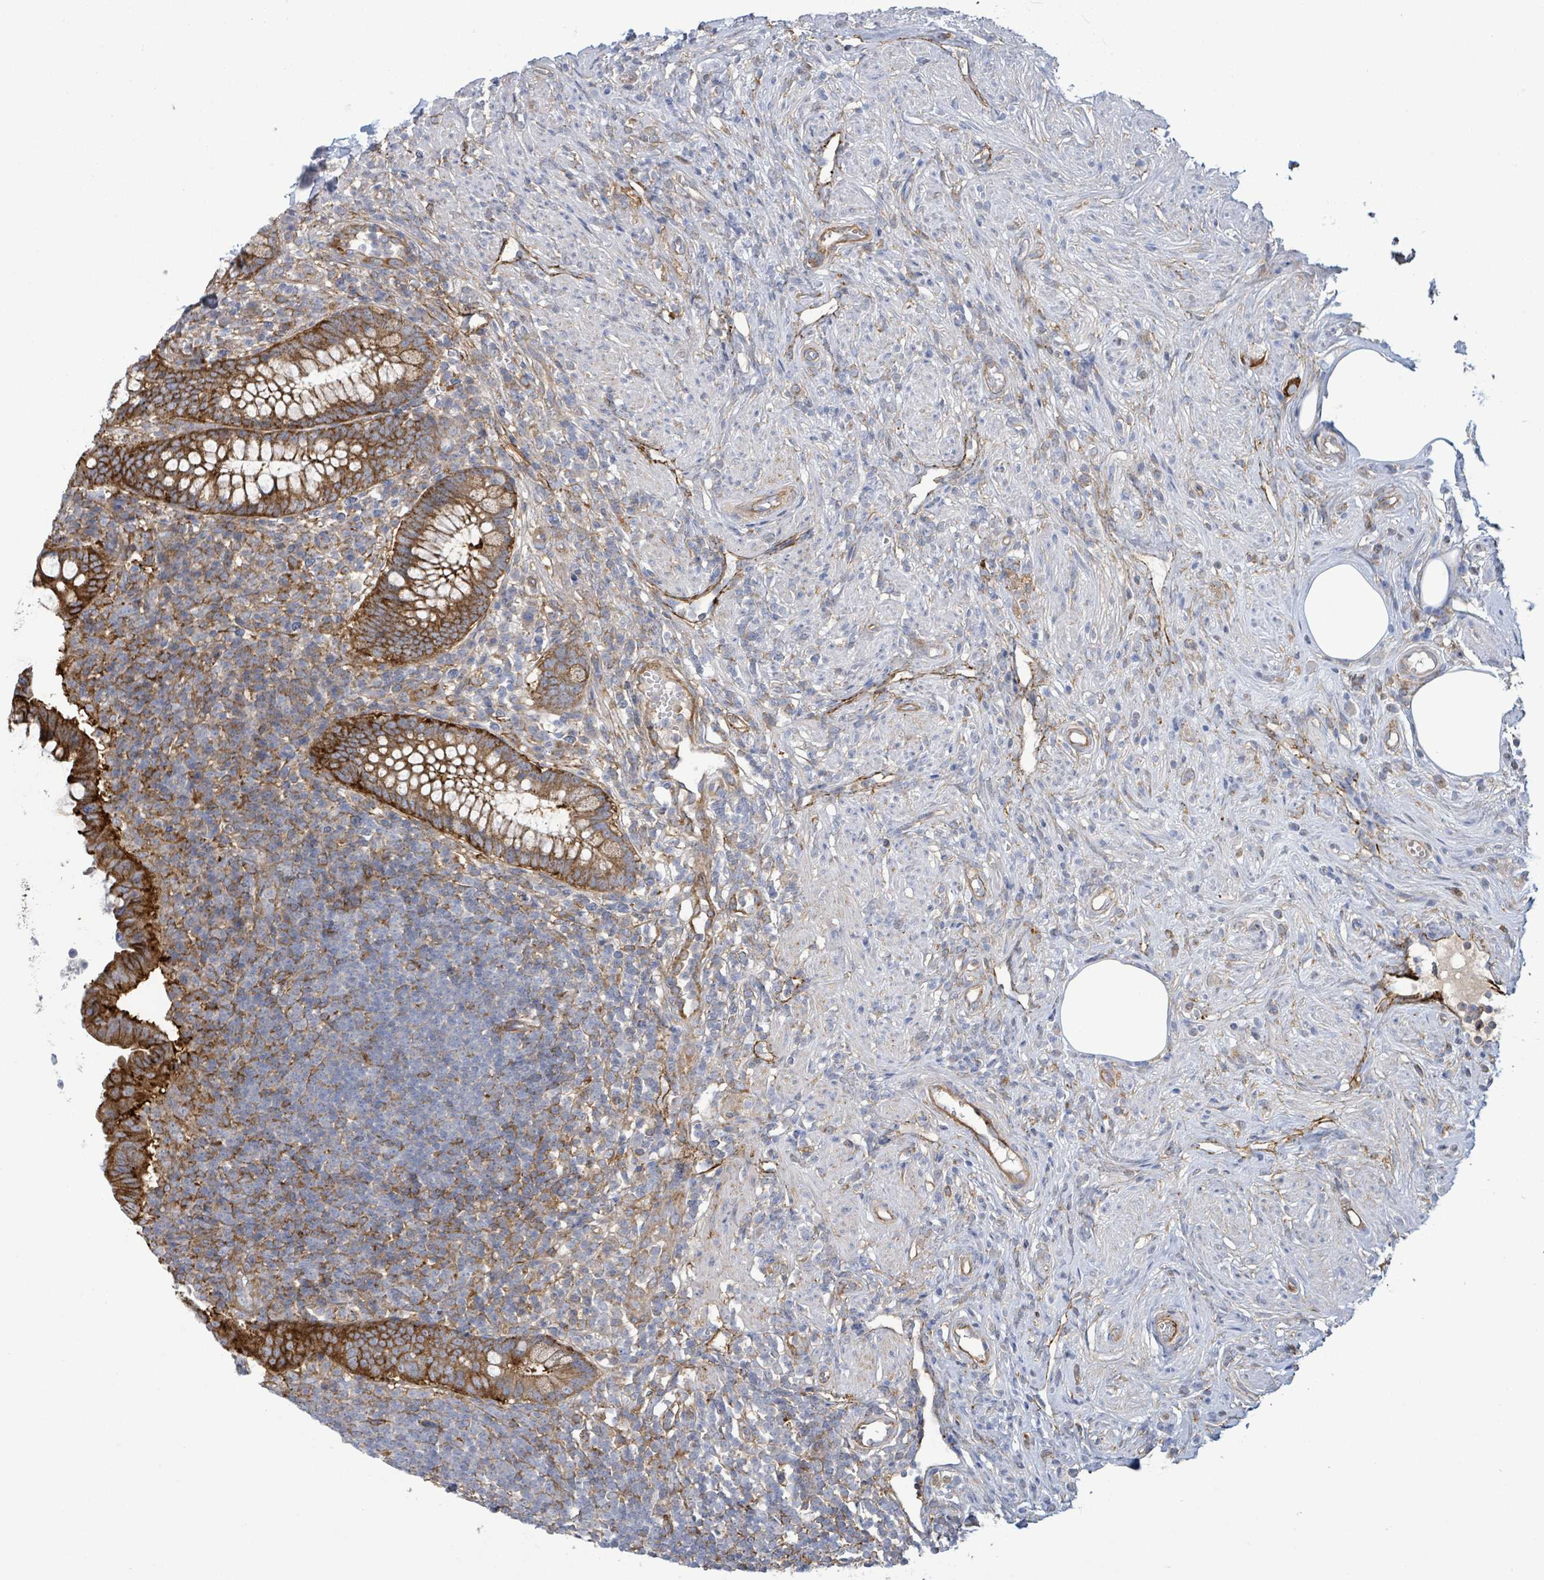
{"staining": {"intensity": "strong", "quantity": ">75%", "location": "cytoplasmic/membranous"}, "tissue": "appendix", "cell_type": "Glandular cells", "image_type": "normal", "snomed": [{"axis": "morphology", "description": "Normal tissue, NOS"}, {"axis": "topography", "description": "Appendix"}], "caption": "Protein staining of unremarkable appendix shows strong cytoplasmic/membranous staining in approximately >75% of glandular cells. Nuclei are stained in blue.", "gene": "EGFL7", "patient": {"sex": "female", "age": 56}}